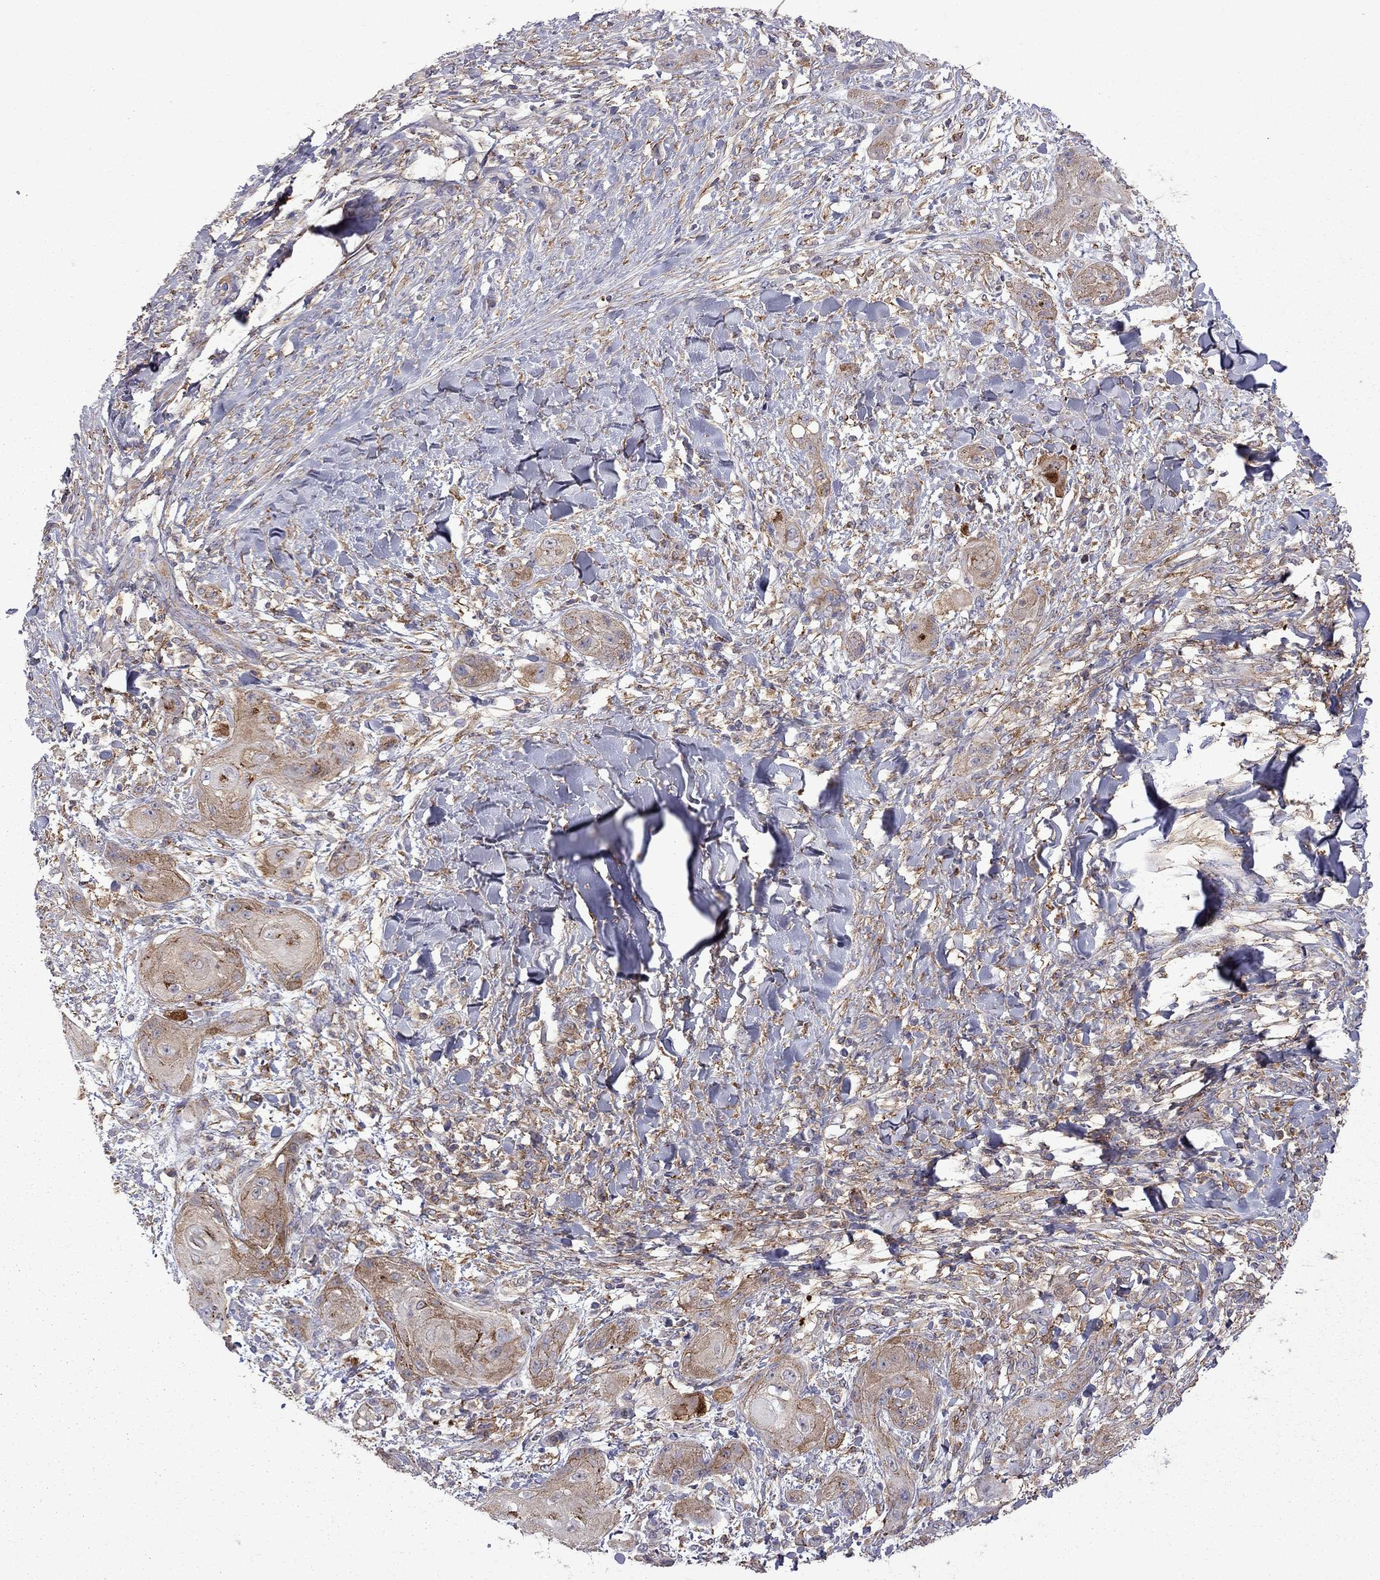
{"staining": {"intensity": "moderate", "quantity": "25%-75%", "location": "cytoplasmic/membranous"}, "tissue": "skin cancer", "cell_type": "Tumor cells", "image_type": "cancer", "snomed": [{"axis": "morphology", "description": "Squamous cell carcinoma, NOS"}, {"axis": "topography", "description": "Skin"}], "caption": "Skin squamous cell carcinoma stained with immunohistochemistry (IHC) demonstrates moderate cytoplasmic/membranous staining in about 25%-75% of tumor cells. (DAB (3,3'-diaminobenzidine) = brown stain, brightfield microscopy at high magnification).", "gene": "EIF4E3", "patient": {"sex": "male", "age": 62}}